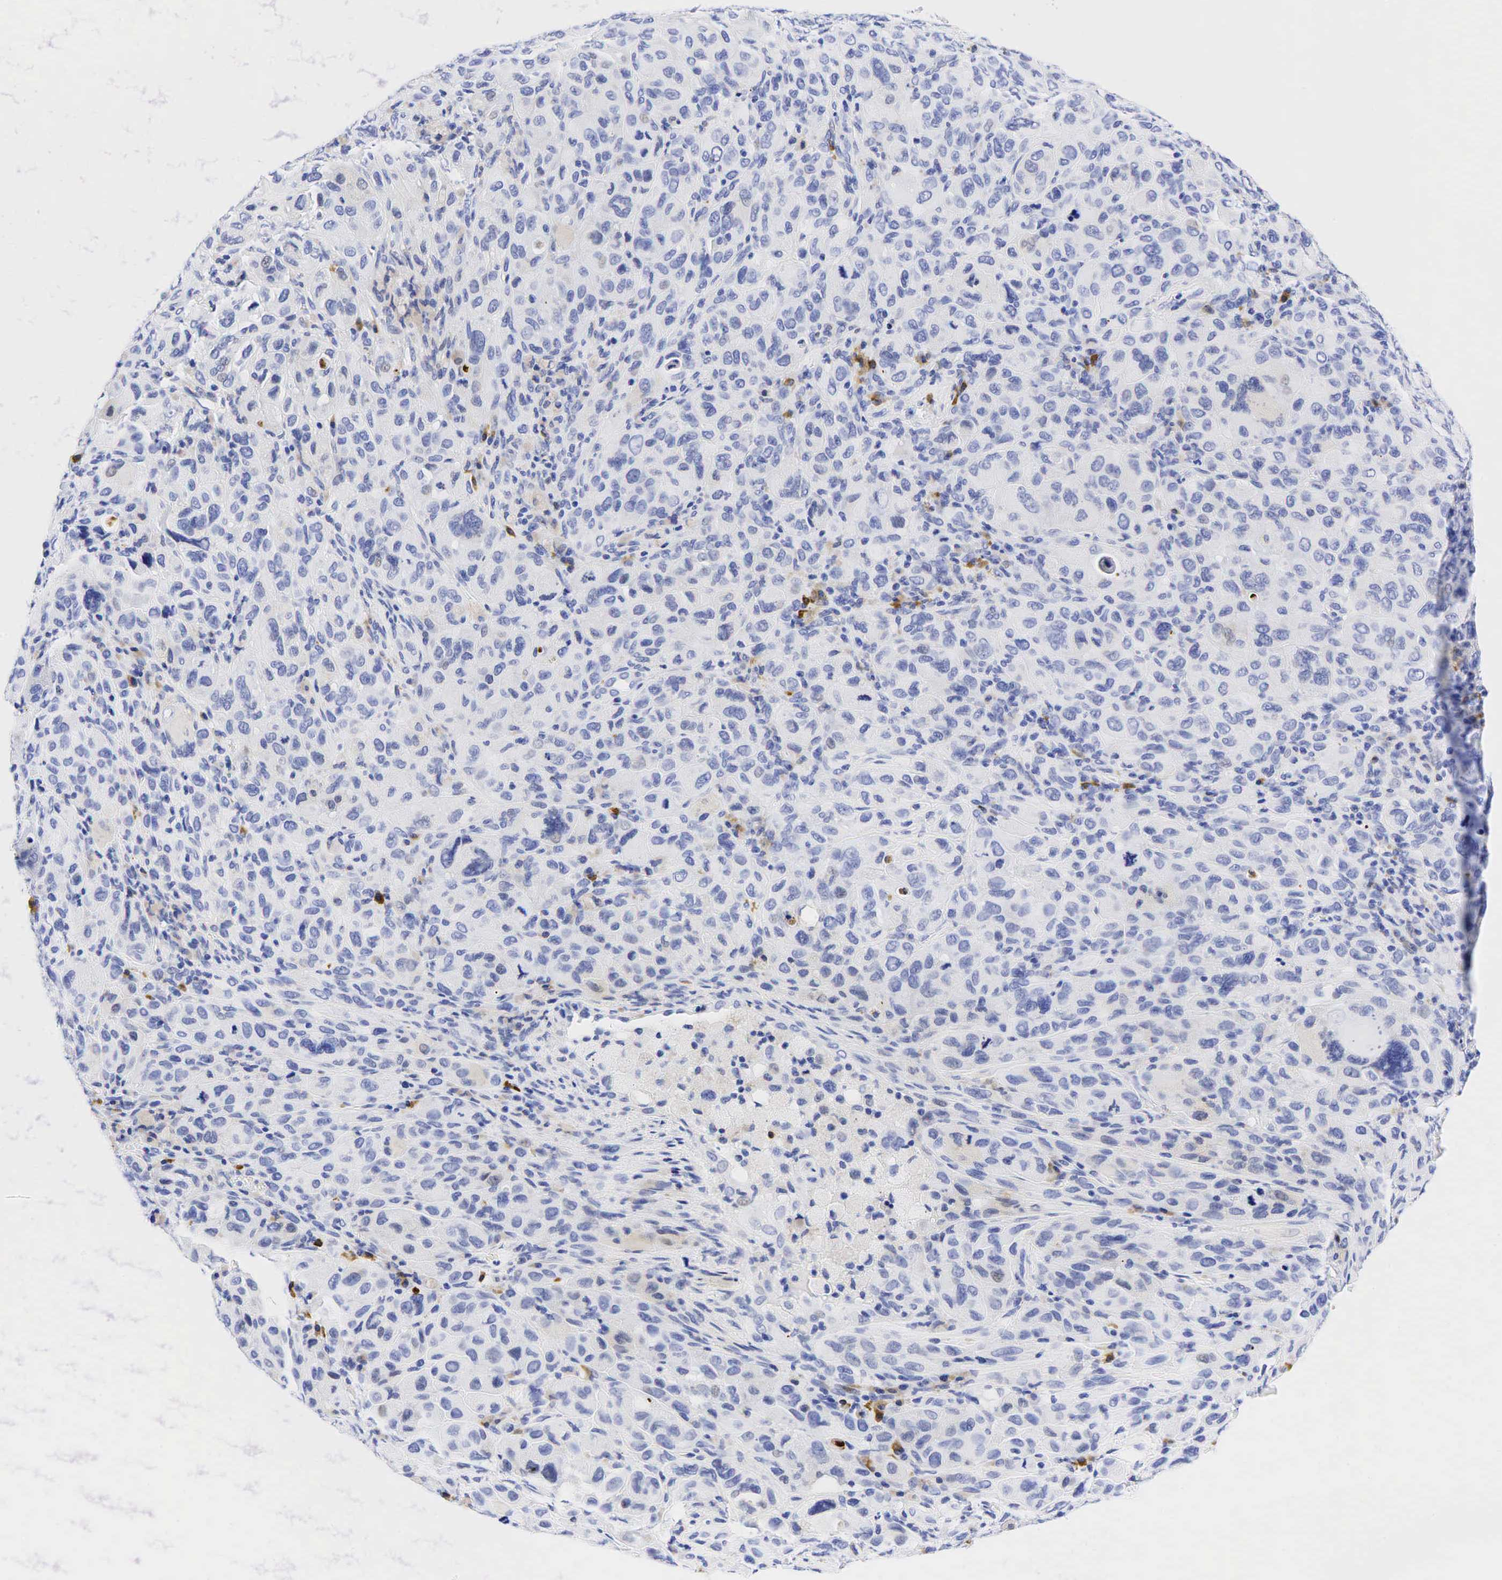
{"staining": {"intensity": "negative", "quantity": "none", "location": "none"}, "tissue": "melanoma", "cell_type": "Tumor cells", "image_type": "cancer", "snomed": [{"axis": "morphology", "description": "Malignant melanoma, Metastatic site"}, {"axis": "topography", "description": "Skin"}], "caption": "Protein analysis of malignant melanoma (metastatic site) displays no significant positivity in tumor cells.", "gene": "CD79A", "patient": {"sex": "male", "age": 32}}